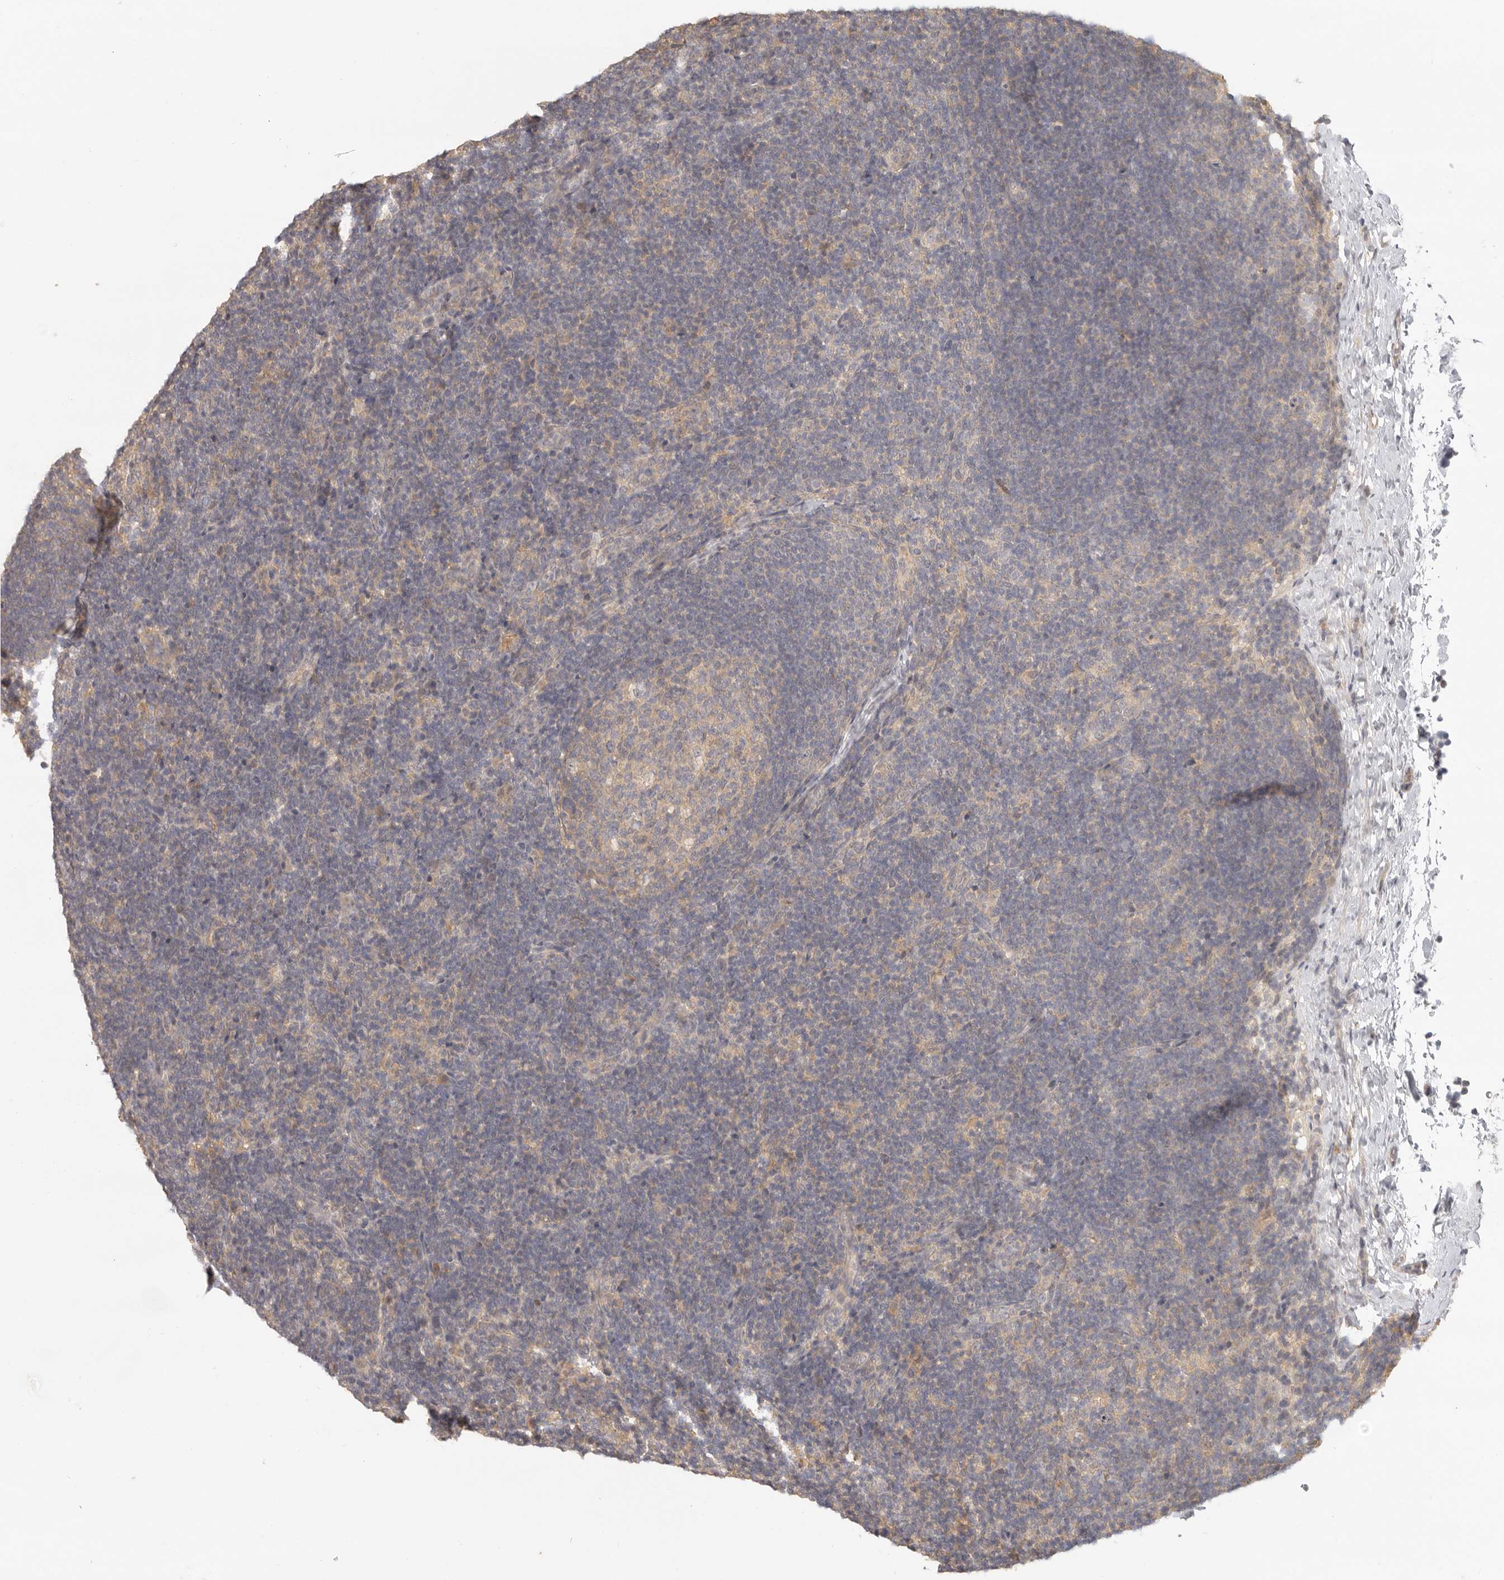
{"staining": {"intensity": "weak", "quantity": "25%-75%", "location": "cytoplasmic/membranous"}, "tissue": "lymph node", "cell_type": "Germinal center cells", "image_type": "normal", "snomed": [{"axis": "morphology", "description": "Normal tissue, NOS"}, {"axis": "topography", "description": "Lymph node"}], "caption": "Lymph node was stained to show a protein in brown. There is low levels of weak cytoplasmic/membranous staining in approximately 25%-75% of germinal center cells. (IHC, brightfield microscopy, high magnification).", "gene": "AHDC1", "patient": {"sex": "female", "age": 22}}